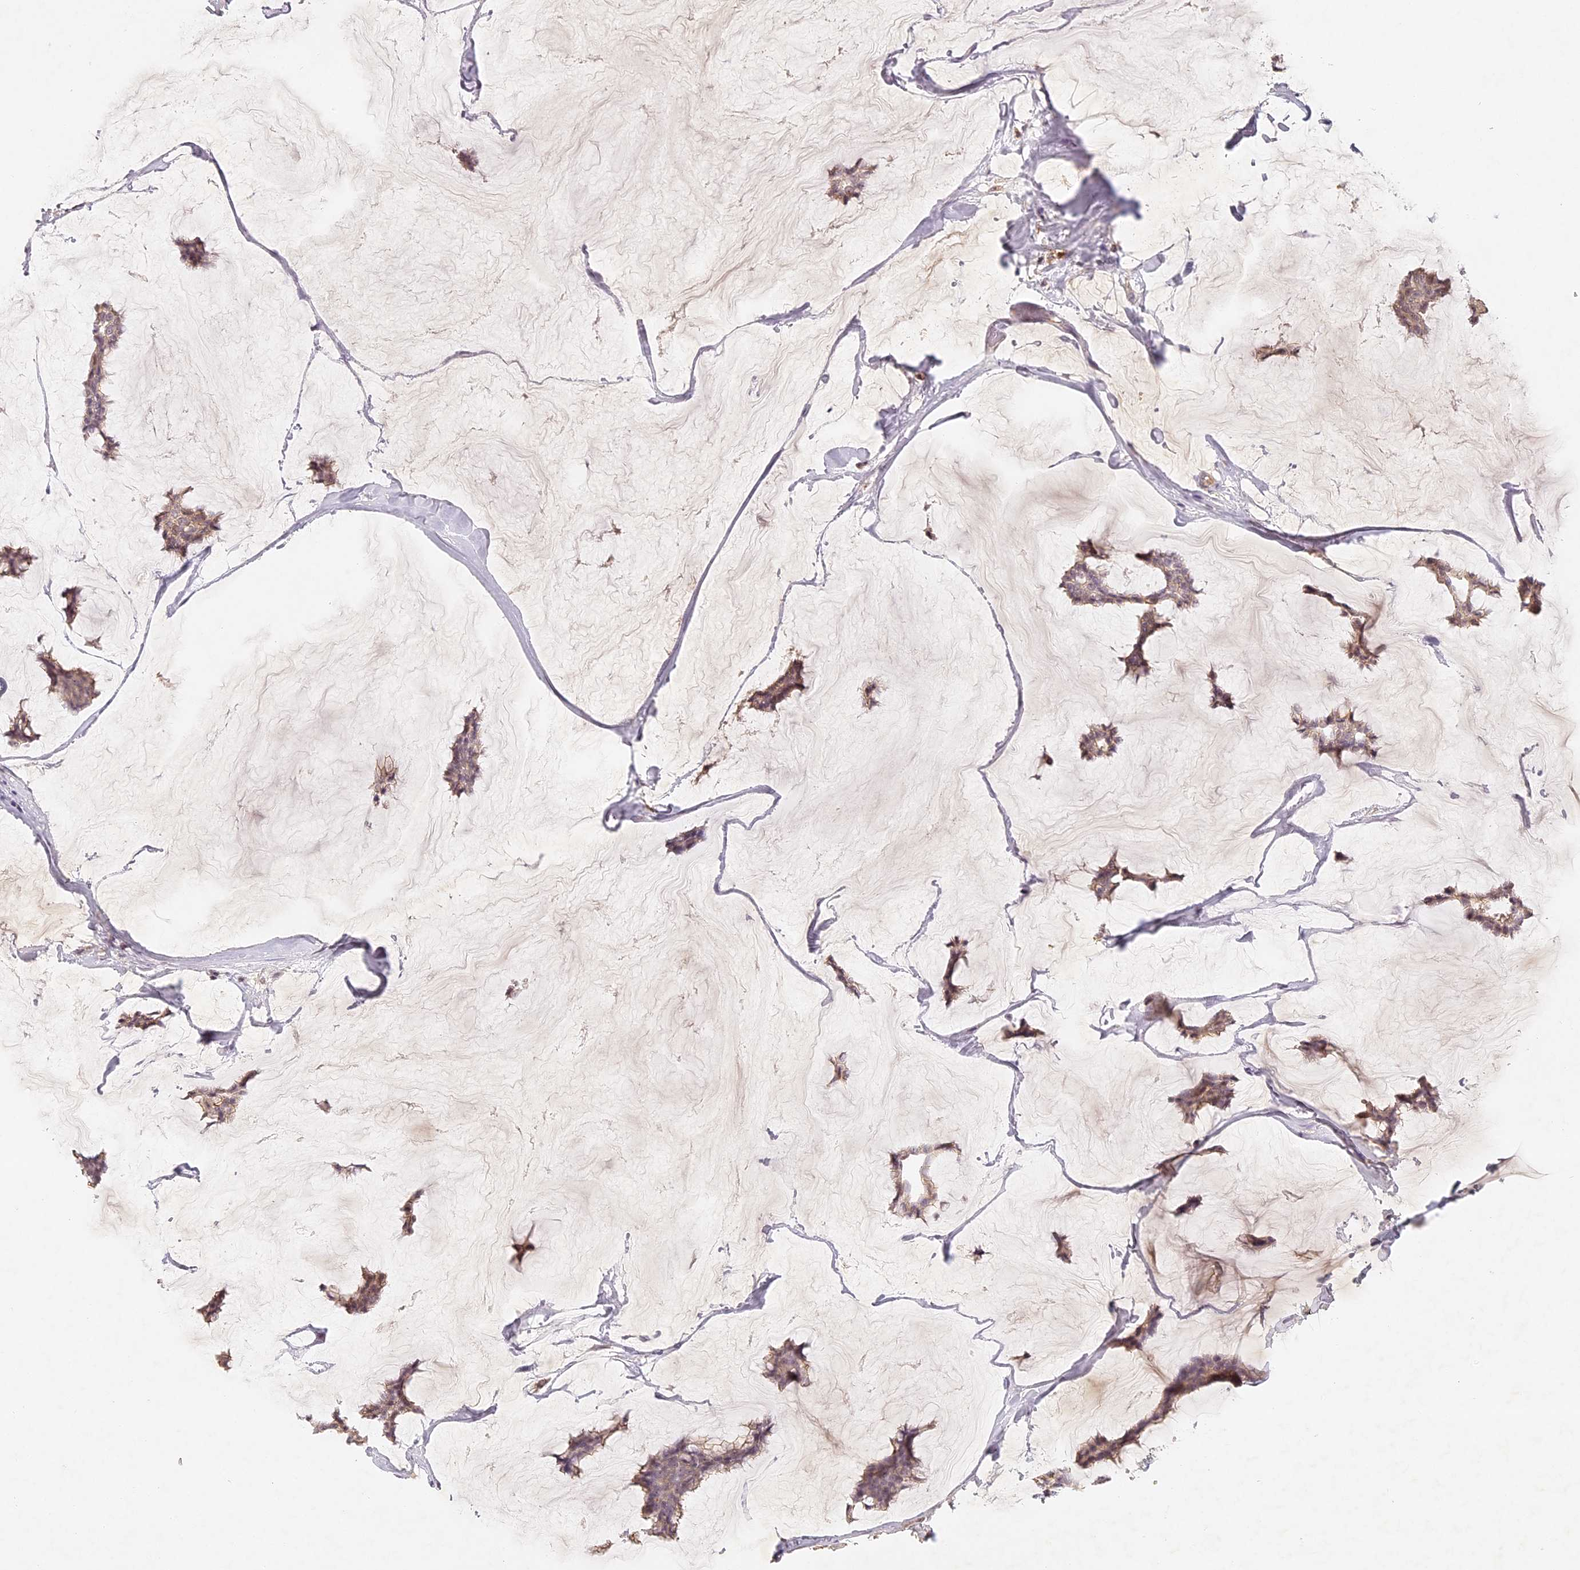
{"staining": {"intensity": "weak", "quantity": ">75%", "location": "cytoplasmic/membranous"}, "tissue": "breast cancer", "cell_type": "Tumor cells", "image_type": "cancer", "snomed": [{"axis": "morphology", "description": "Duct carcinoma"}, {"axis": "topography", "description": "Breast"}], "caption": "Weak cytoplasmic/membranous protein staining is seen in approximately >75% of tumor cells in breast cancer.", "gene": "ELL3", "patient": {"sex": "female", "age": 93}}